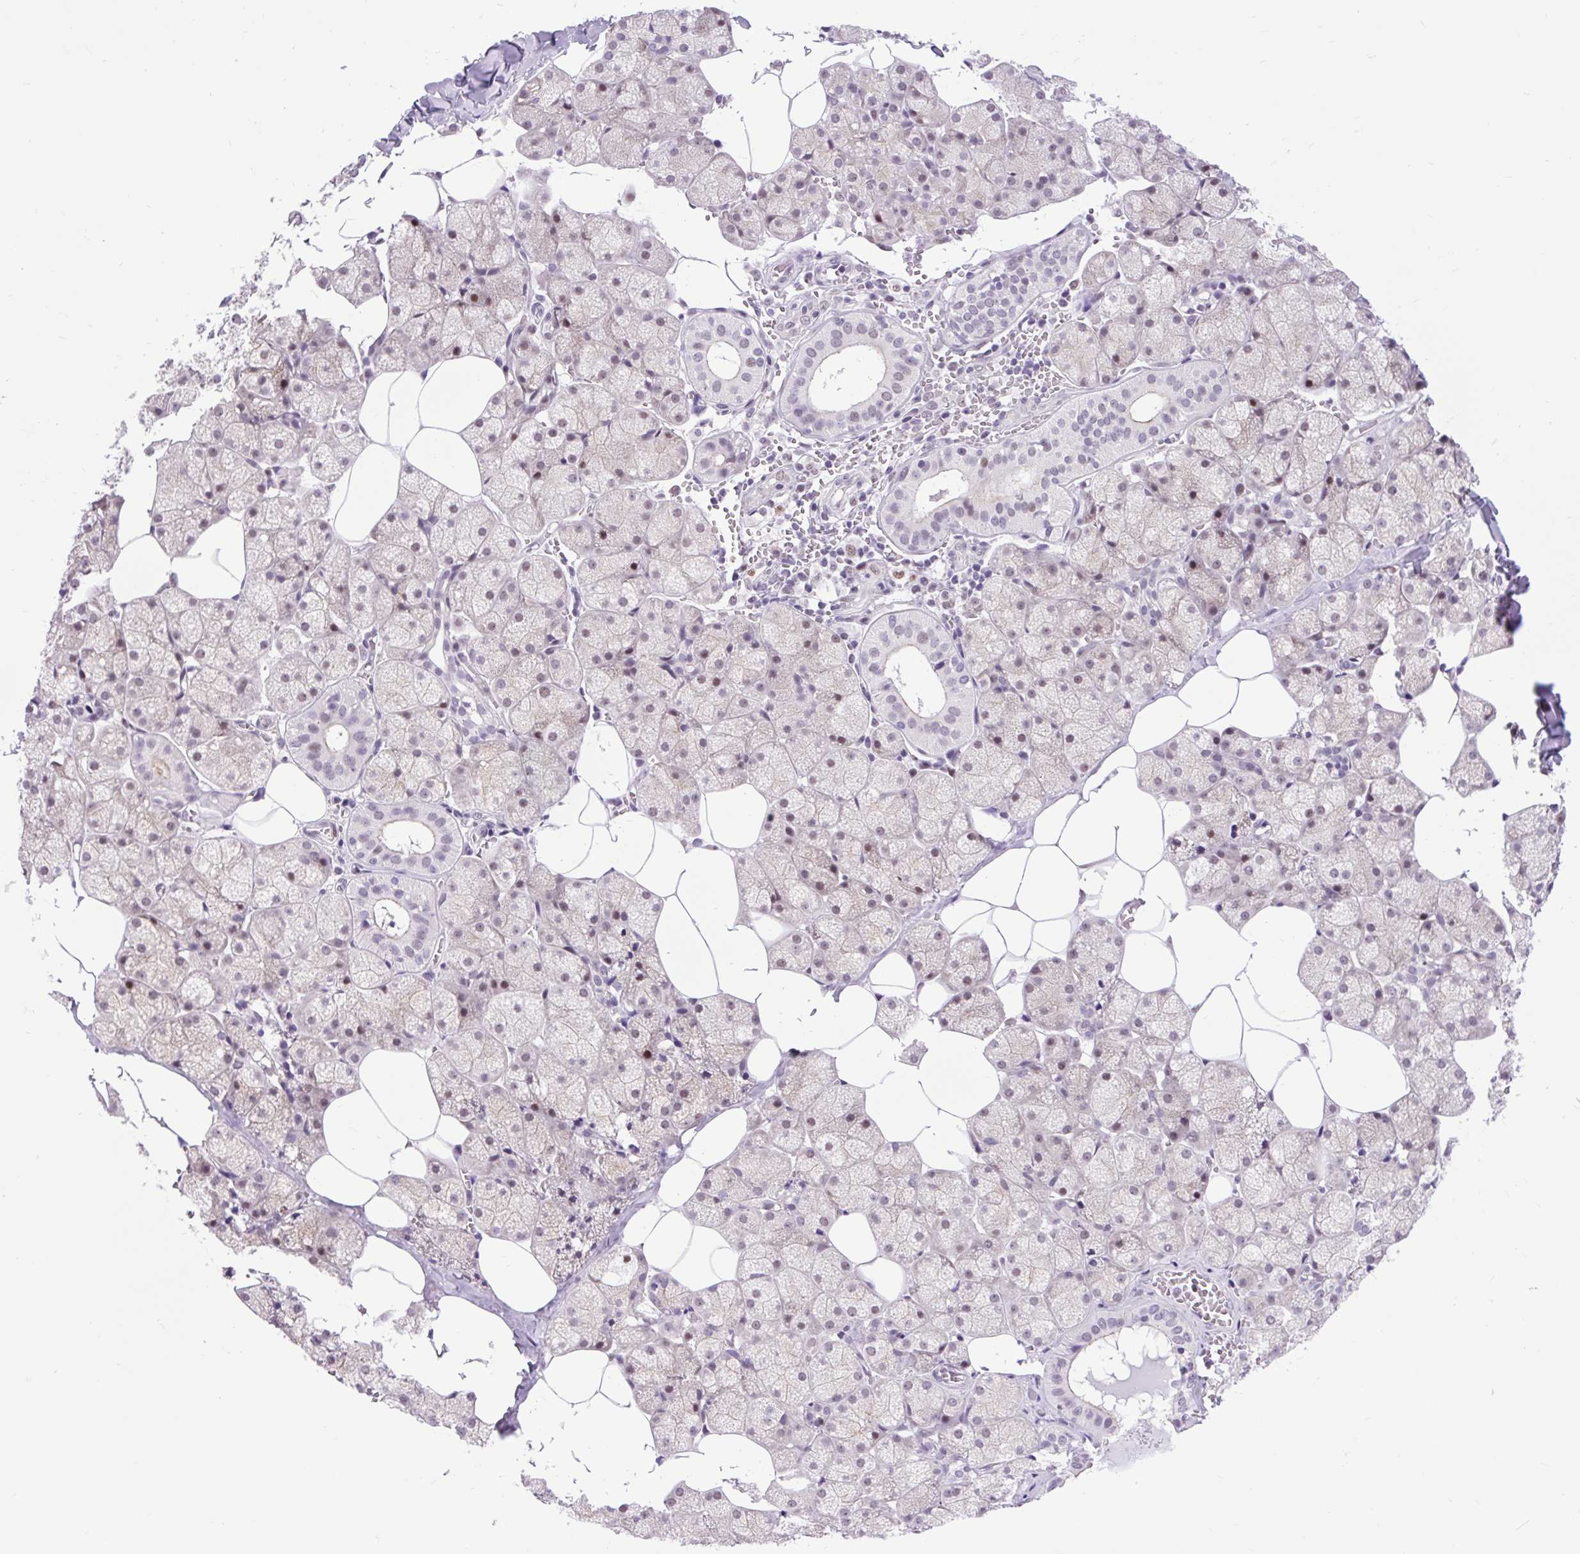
{"staining": {"intensity": "moderate", "quantity": "<25%", "location": "nuclear"}, "tissue": "salivary gland", "cell_type": "Glandular cells", "image_type": "normal", "snomed": [{"axis": "morphology", "description": "Normal tissue, NOS"}, {"axis": "topography", "description": "Salivary gland"}, {"axis": "topography", "description": "Peripheral nerve tissue"}], "caption": "A brown stain shows moderate nuclear expression of a protein in glandular cells of unremarkable human salivary gland. The protein is shown in brown color, while the nuclei are stained blue.", "gene": "CLK2", "patient": {"sex": "male", "age": 38}}